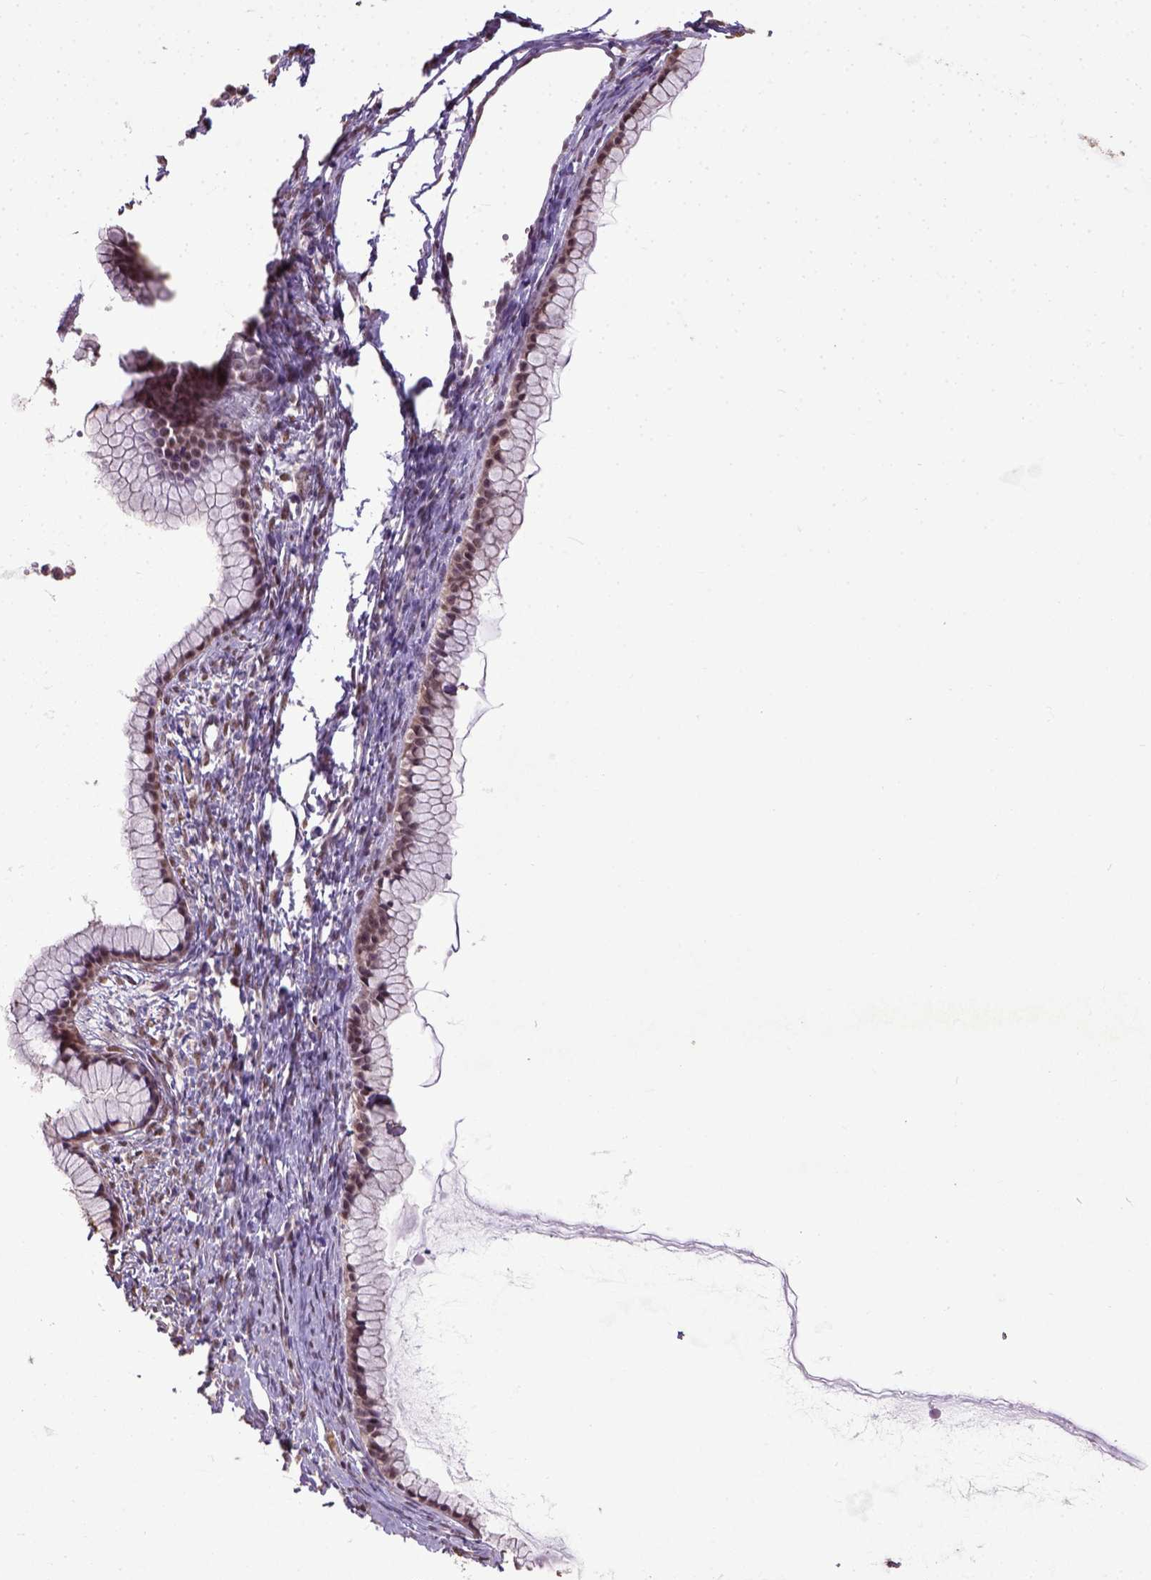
{"staining": {"intensity": "moderate", "quantity": ">75%", "location": "cytoplasmic/membranous,nuclear"}, "tissue": "ovarian cancer", "cell_type": "Tumor cells", "image_type": "cancer", "snomed": [{"axis": "morphology", "description": "Cystadenocarcinoma, mucinous, NOS"}, {"axis": "topography", "description": "Ovary"}], "caption": "Protein staining of ovarian cancer tissue reveals moderate cytoplasmic/membranous and nuclear expression in approximately >75% of tumor cells.", "gene": "UBA3", "patient": {"sex": "female", "age": 41}}